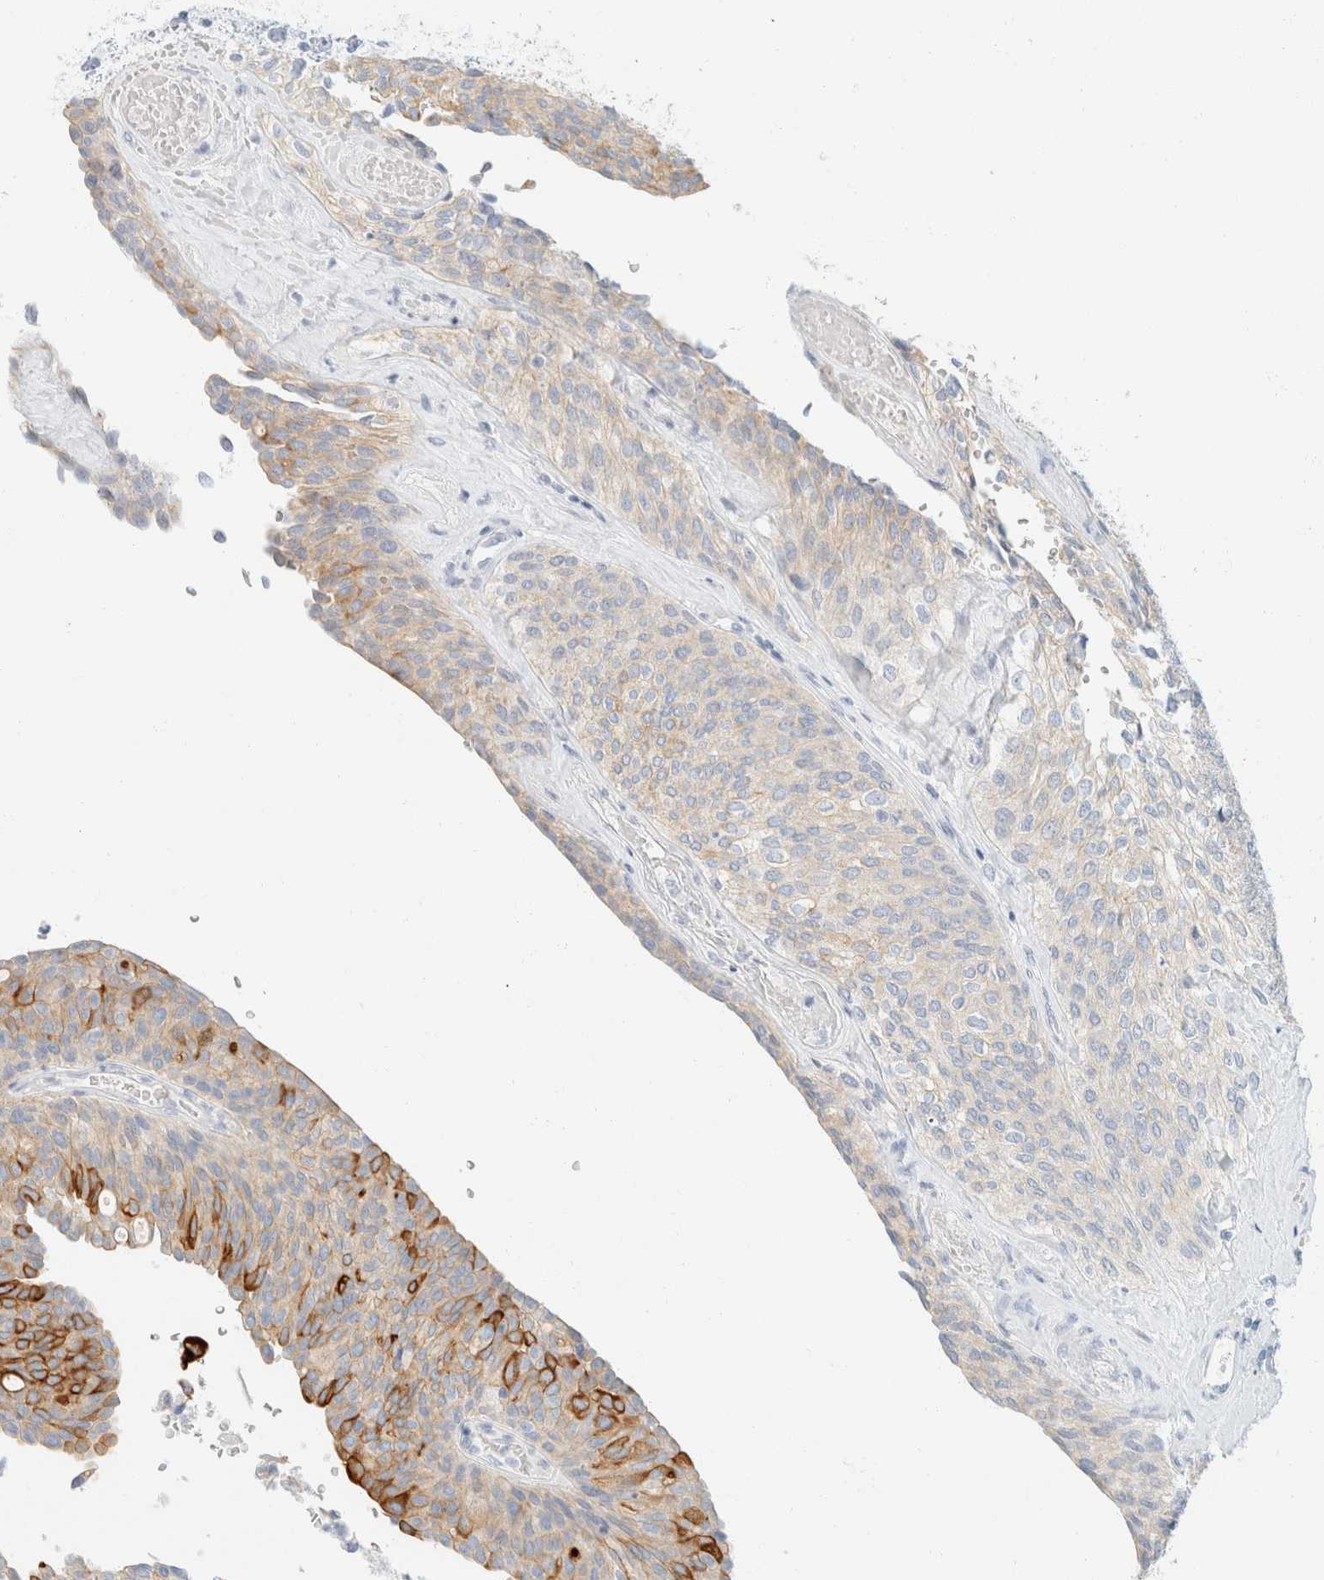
{"staining": {"intensity": "strong", "quantity": "<25%", "location": "cytoplasmic/membranous"}, "tissue": "urothelial cancer", "cell_type": "Tumor cells", "image_type": "cancer", "snomed": [{"axis": "morphology", "description": "Urothelial carcinoma, Low grade"}, {"axis": "topography", "description": "Urinary bladder"}], "caption": "High-magnification brightfield microscopy of urothelial carcinoma (low-grade) stained with DAB (3,3'-diaminobenzidine) (brown) and counterstained with hematoxylin (blue). tumor cells exhibit strong cytoplasmic/membranous expression is seen in about<25% of cells.", "gene": "KRT20", "patient": {"sex": "female", "age": 79}}